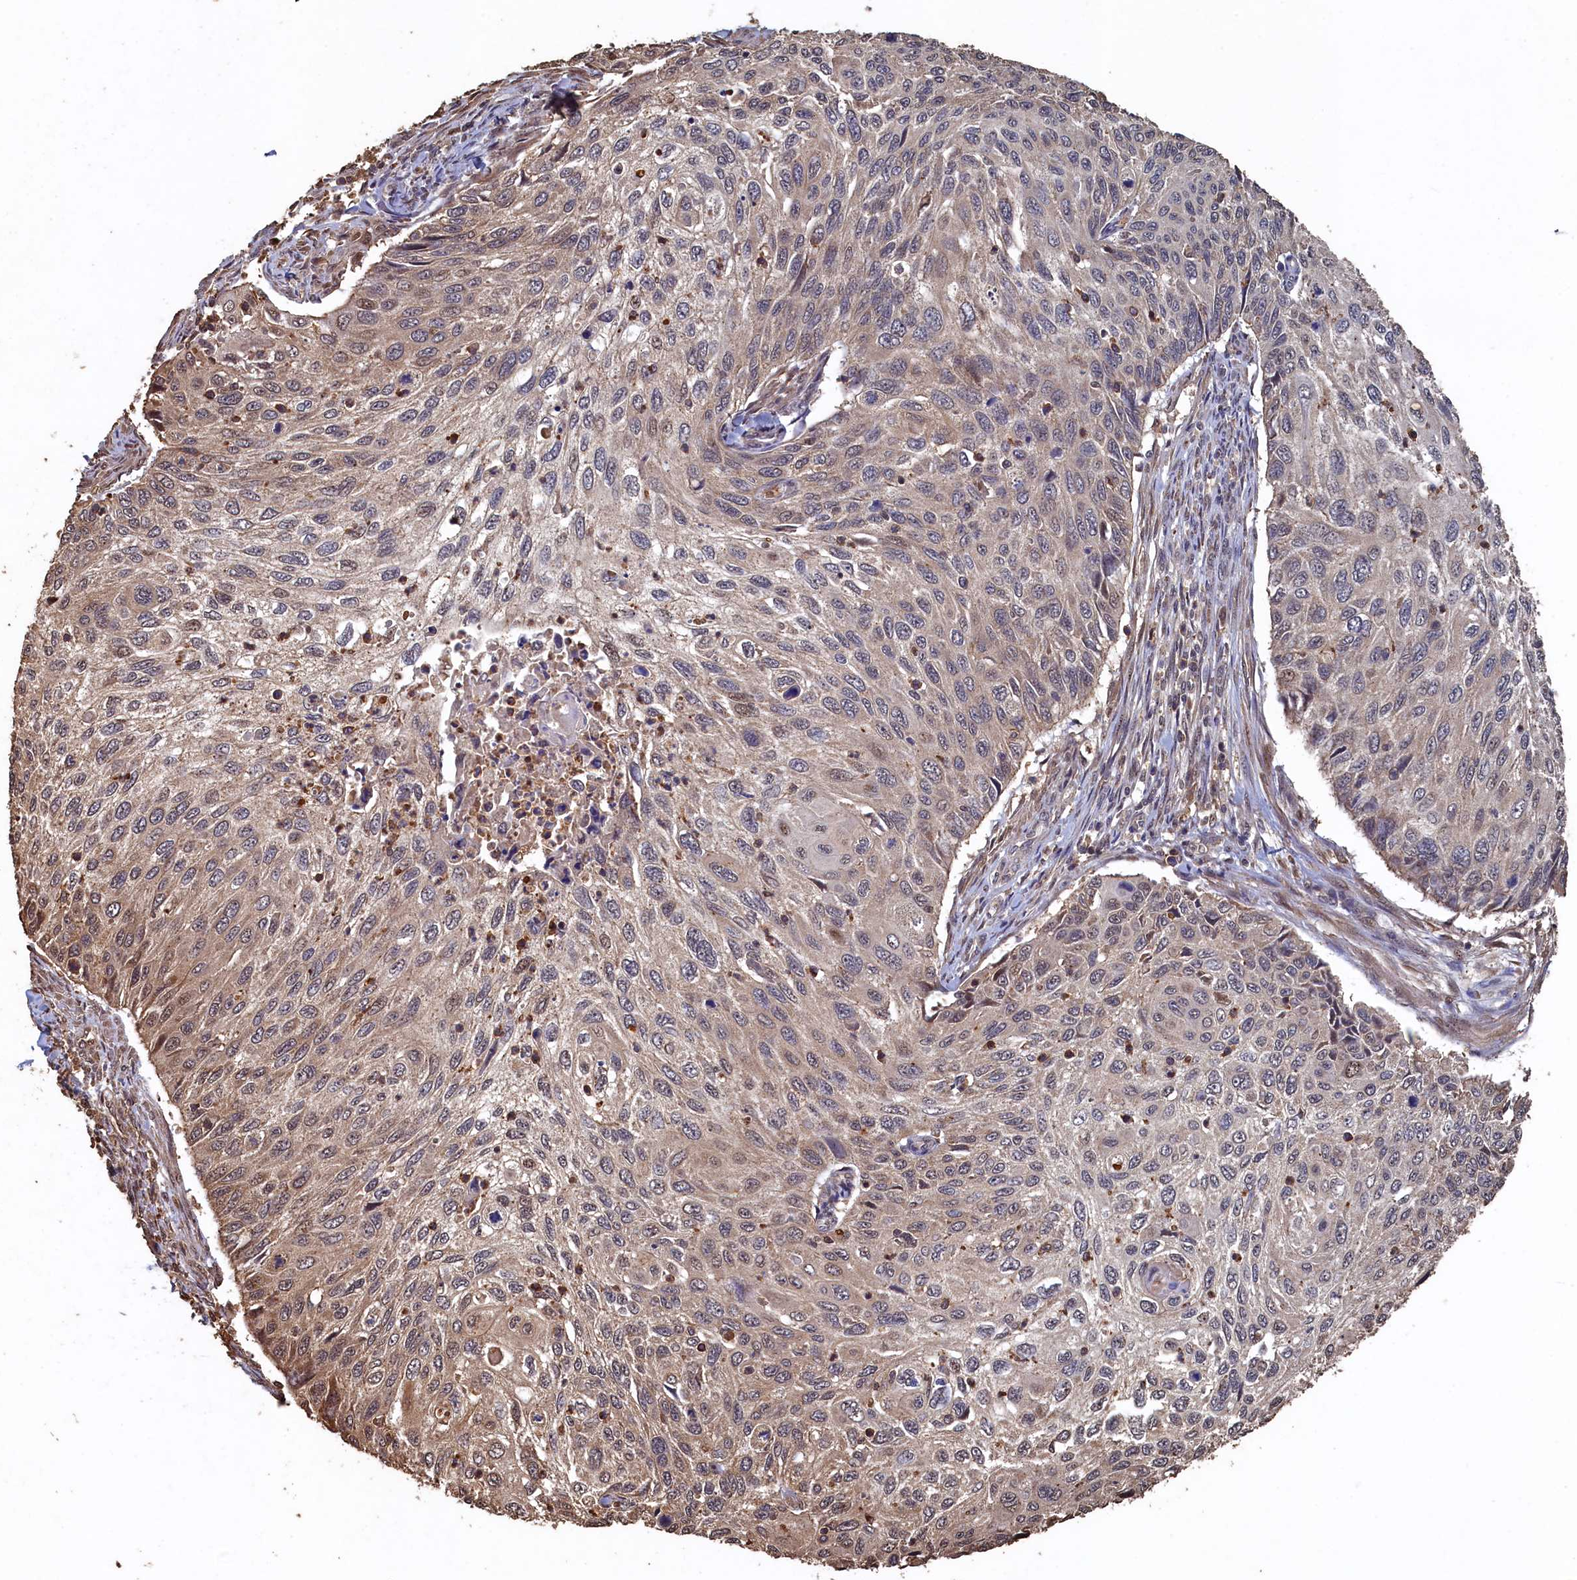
{"staining": {"intensity": "weak", "quantity": ">75%", "location": "cytoplasmic/membranous,nuclear"}, "tissue": "cervical cancer", "cell_type": "Tumor cells", "image_type": "cancer", "snomed": [{"axis": "morphology", "description": "Squamous cell carcinoma, NOS"}, {"axis": "topography", "description": "Cervix"}], "caption": "DAB immunohistochemical staining of cervical cancer (squamous cell carcinoma) exhibits weak cytoplasmic/membranous and nuclear protein staining in approximately >75% of tumor cells.", "gene": "PIGN", "patient": {"sex": "female", "age": 70}}